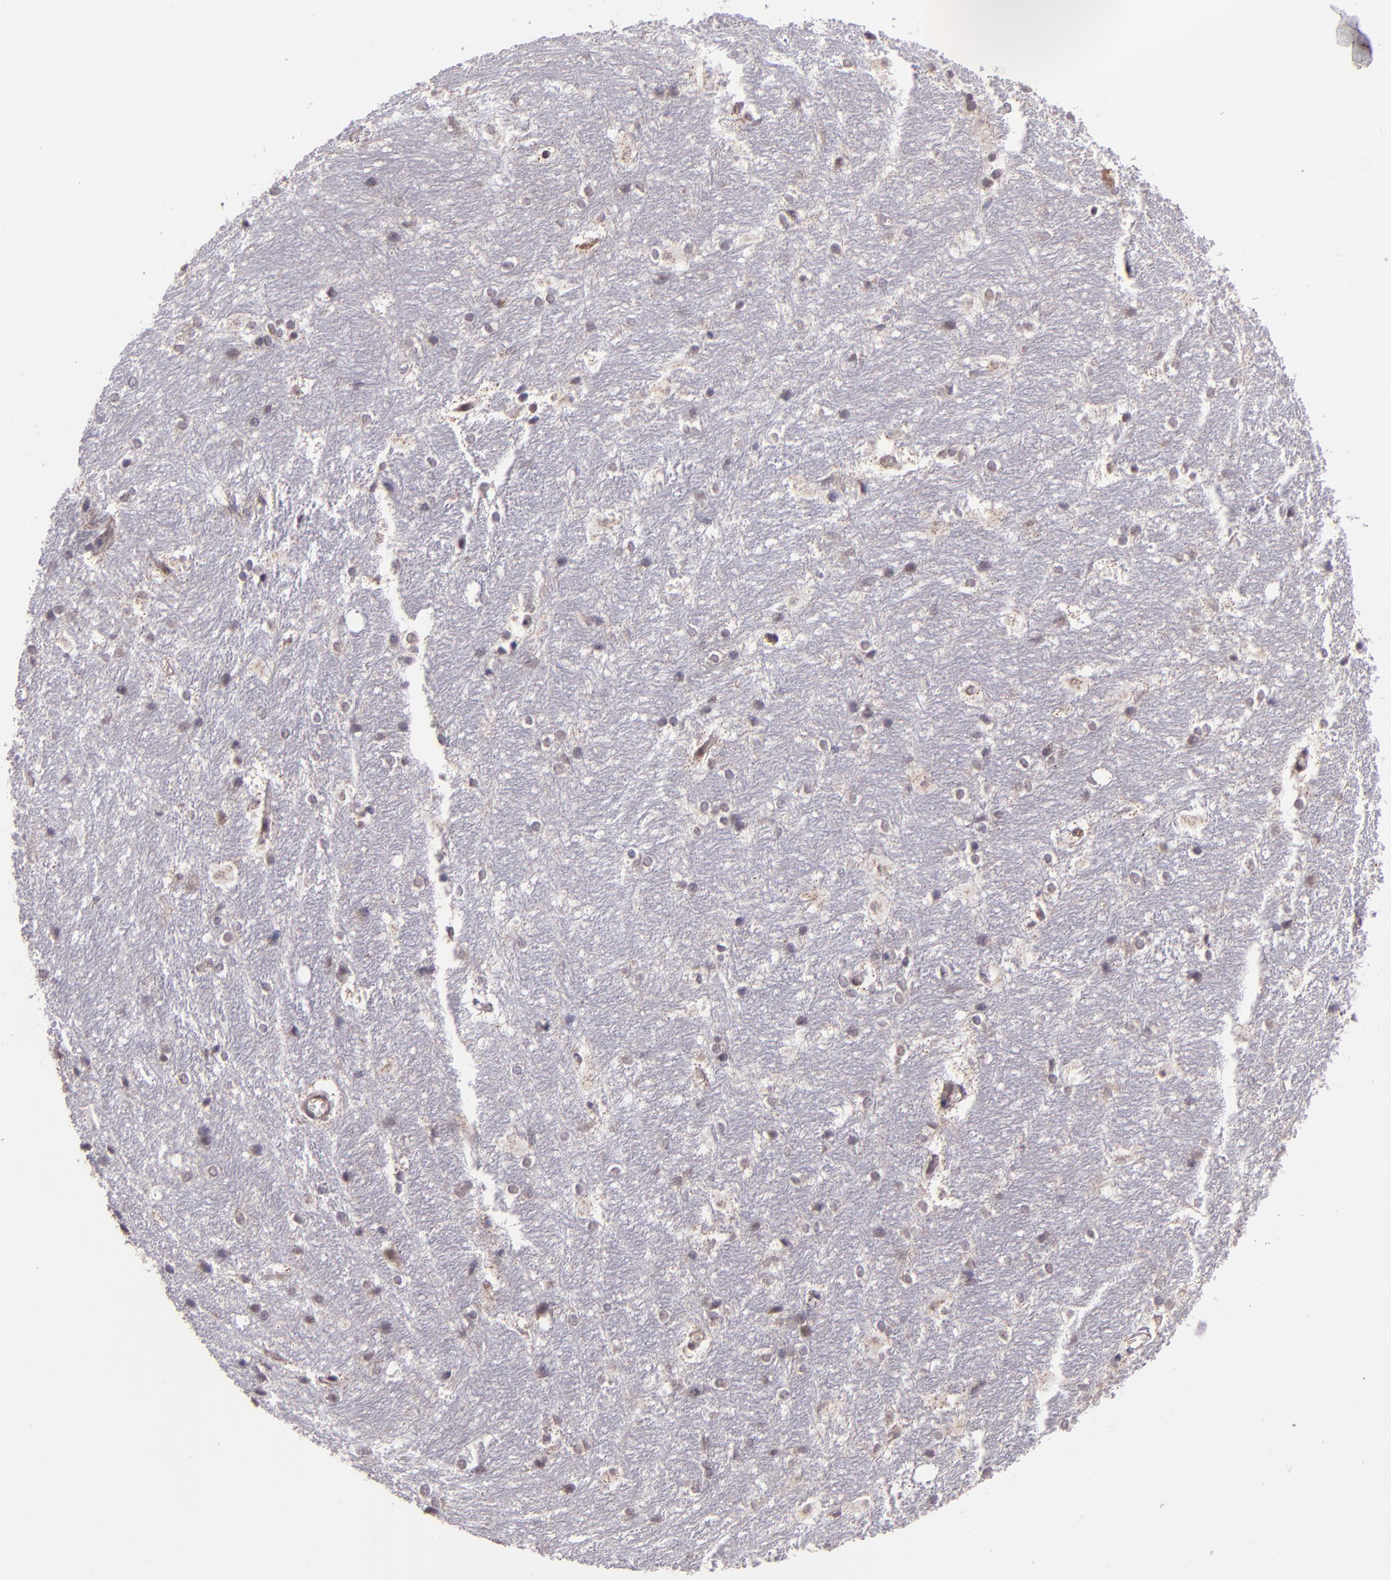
{"staining": {"intensity": "negative", "quantity": "none", "location": "none"}, "tissue": "hippocampus", "cell_type": "Glial cells", "image_type": "normal", "snomed": [{"axis": "morphology", "description": "Normal tissue, NOS"}, {"axis": "topography", "description": "Hippocampus"}], "caption": "High power microscopy histopathology image of an immunohistochemistry (IHC) micrograph of normal hippocampus, revealing no significant expression in glial cells.", "gene": "TAF7L", "patient": {"sex": "female", "age": 19}}